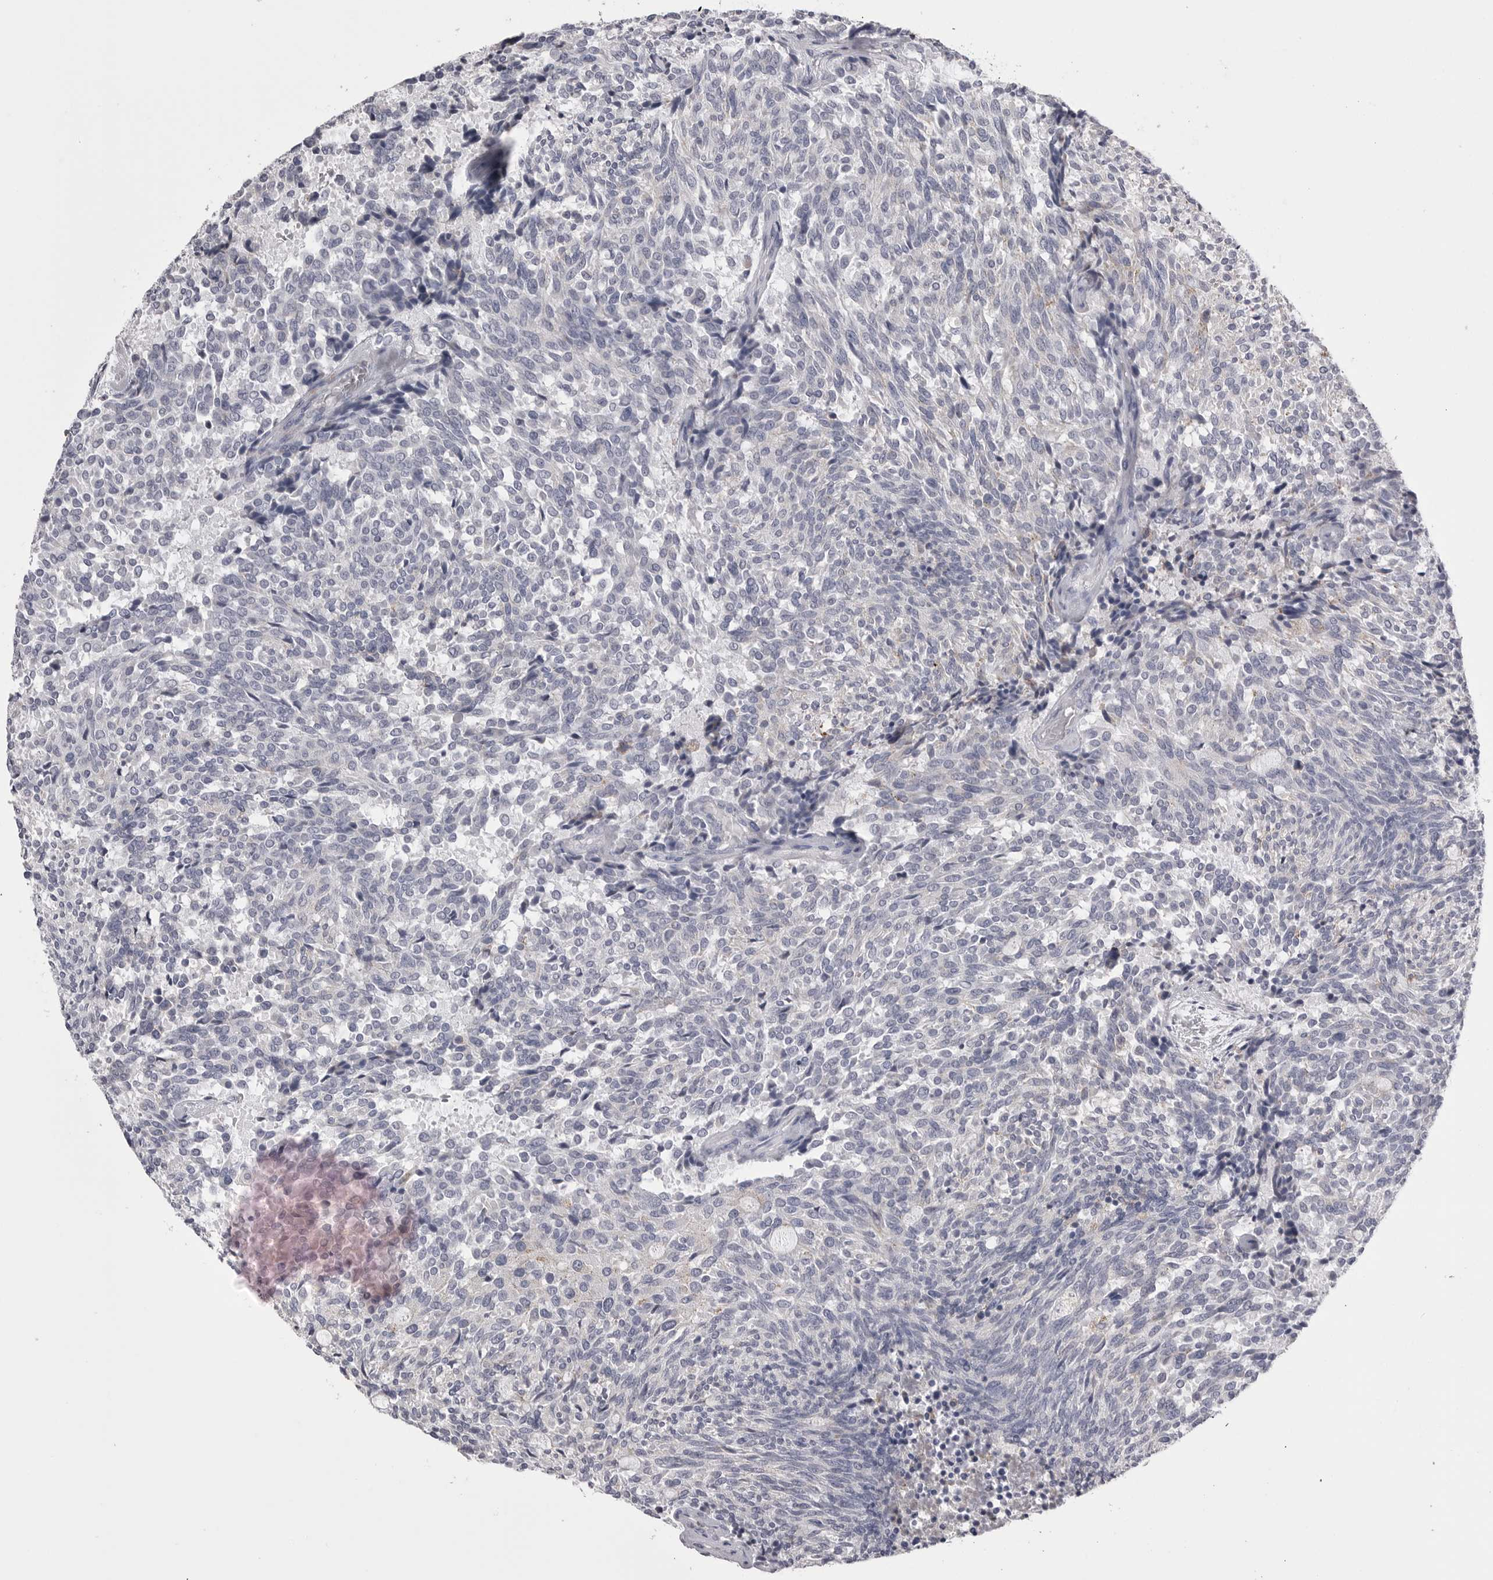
{"staining": {"intensity": "negative", "quantity": "none", "location": "none"}, "tissue": "carcinoid", "cell_type": "Tumor cells", "image_type": "cancer", "snomed": [{"axis": "morphology", "description": "Carcinoid, malignant, NOS"}, {"axis": "topography", "description": "Pancreas"}], "caption": "Carcinoid was stained to show a protein in brown. There is no significant positivity in tumor cells.", "gene": "PSPN", "patient": {"sex": "female", "age": 54}}